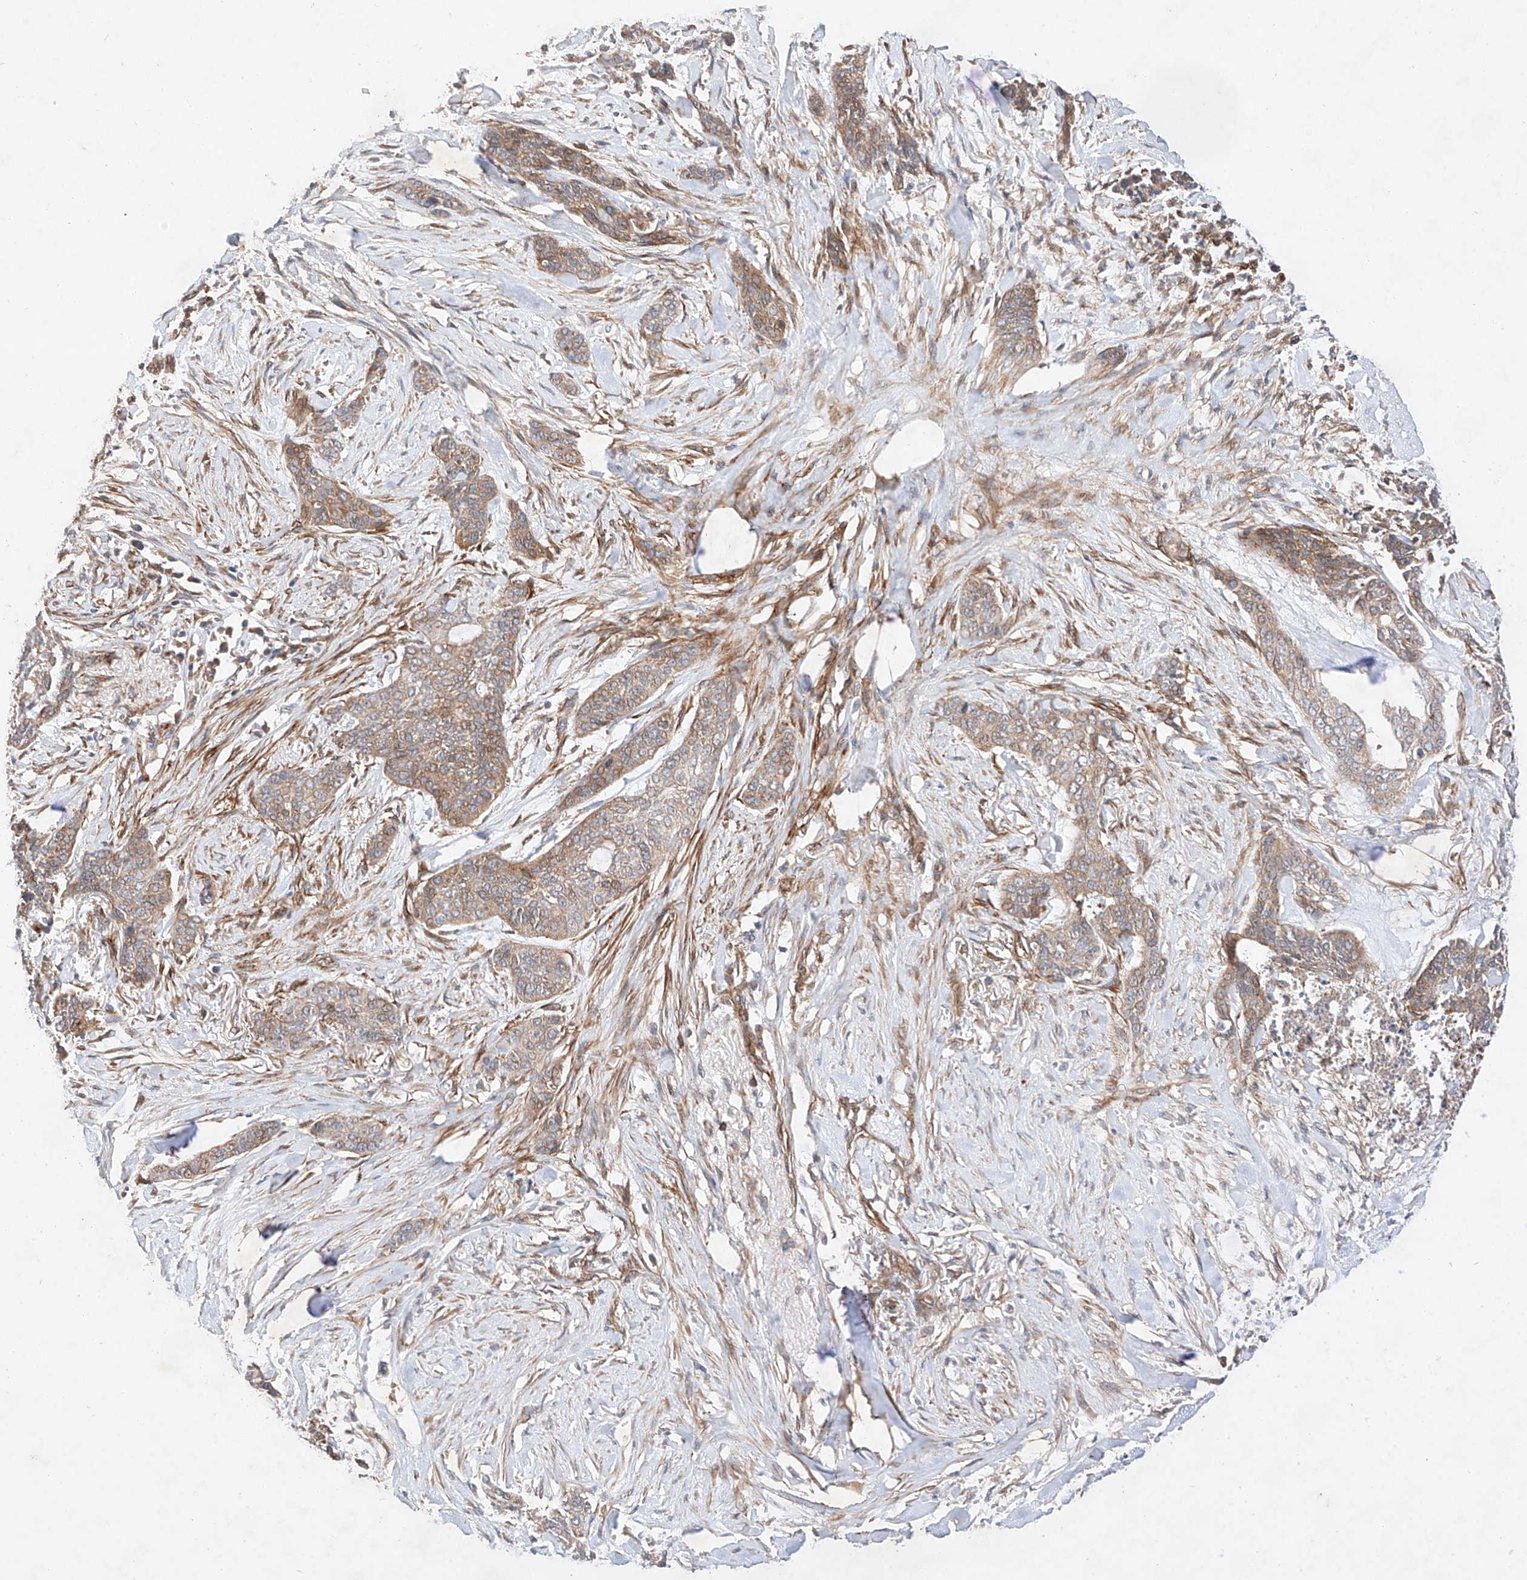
{"staining": {"intensity": "moderate", "quantity": ">75%", "location": "cytoplasmic/membranous"}, "tissue": "skin cancer", "cell_type": "Tumor cells", "image_type": "cancer", "snomed": [{"axis": "morphology", "description": "Basal cell carcinoma"}, {"axis": "topography", "description": "Skin"}], "caption": "The image reveals immunohistochemical staining of skin cancer (basal cell carcinoma). There is moderate cytoplasmic/membranous staining is present in about >75% of tumor cells. The staining is performed using DAB brown chromogen to label protein expression. The nuclei are counter-stained blue using hematoxylin.", "gene": "RAB23", "patient": {"sex": "female", "age": 64}}